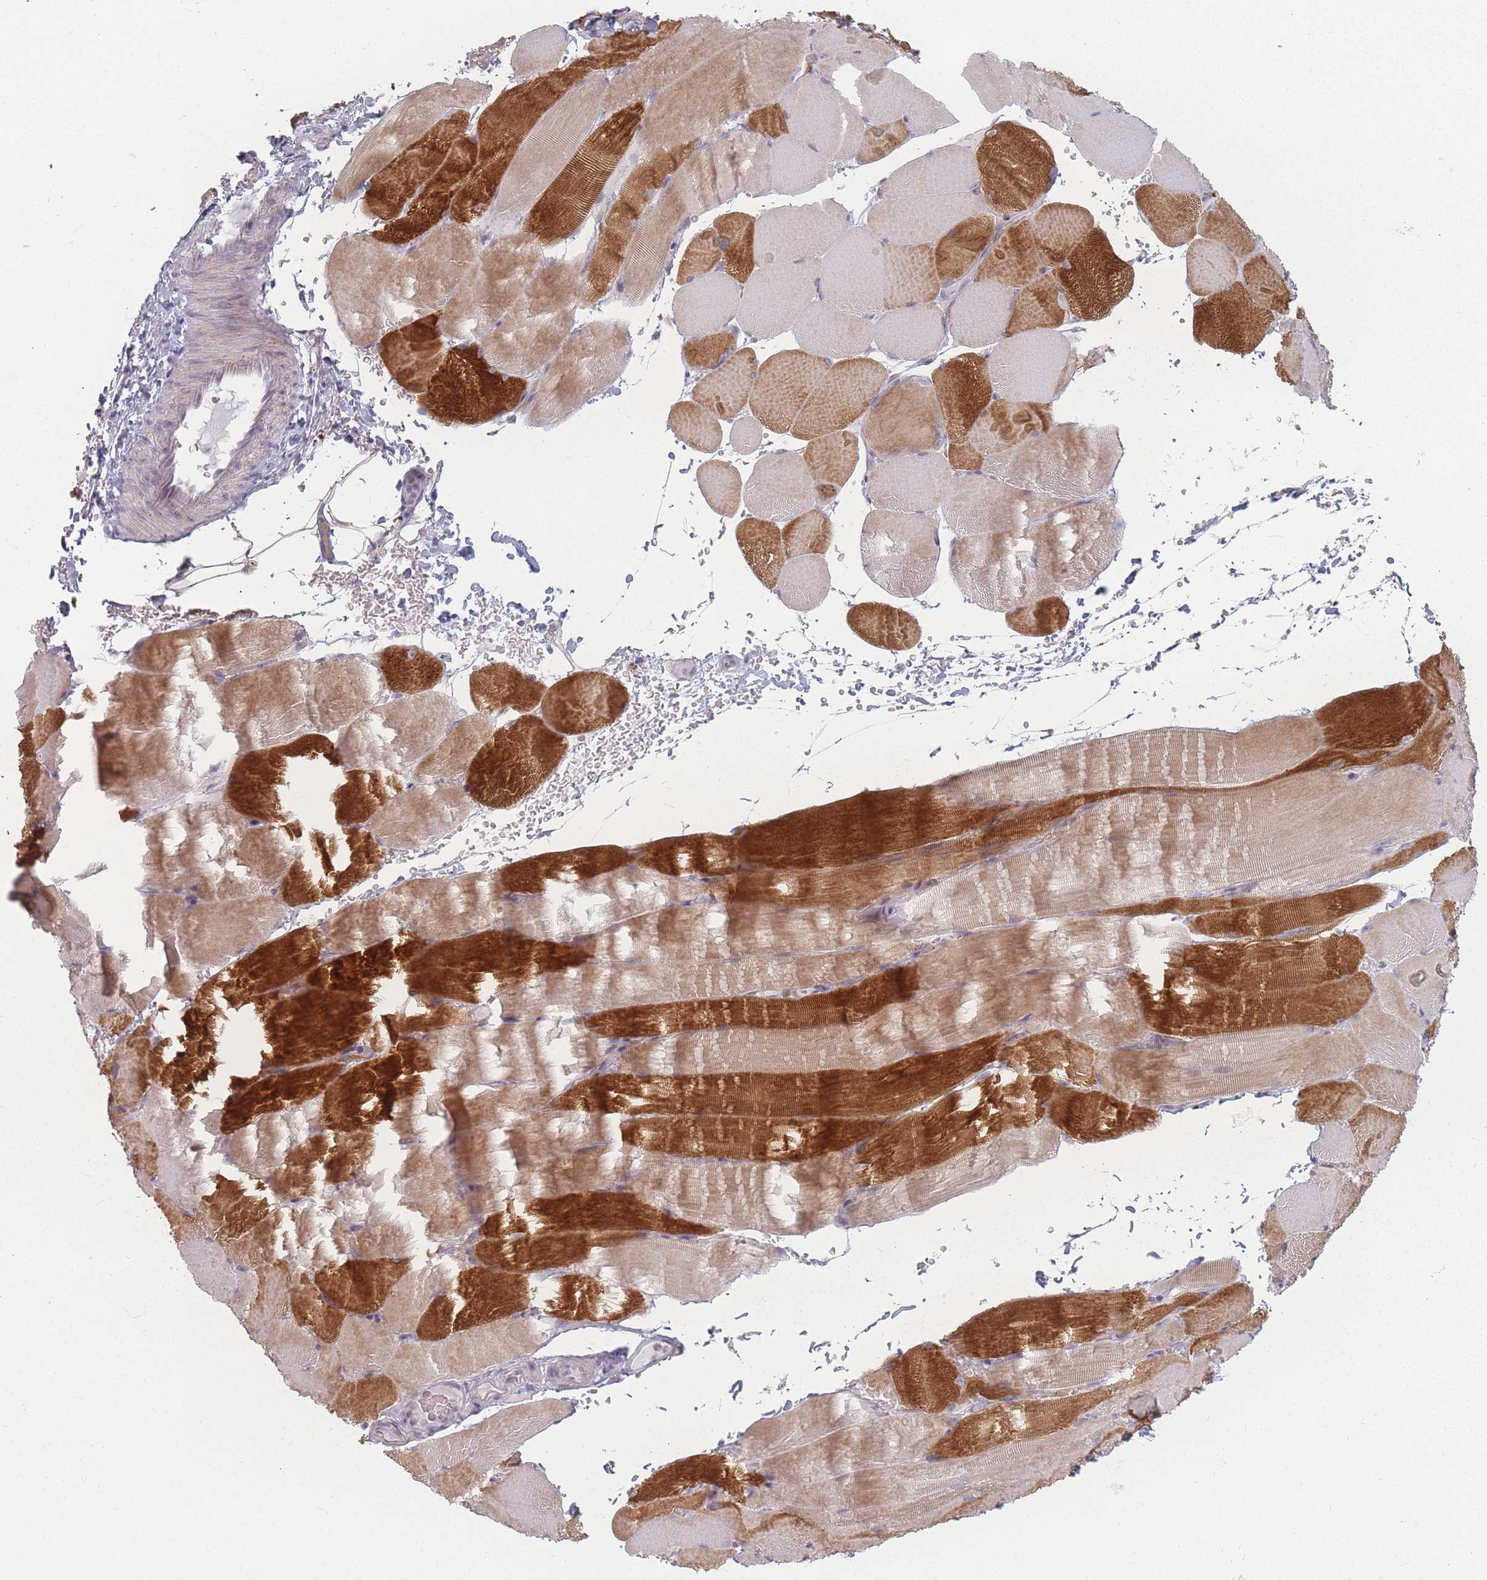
{"staining": {"intensity": "strong", "quantity": "25%-75%", "location": "cytoplasmic/membranous"}, "tissue": "skeletal muscle", "cell_type": "Myocytes", "image_type": "normal", "snomed": [{"axis": "morphology", "description": "Normal tissue, NOS"}, {"axis": "topography", "description": "Skeletal muscle"}, {"axis": "topography", "description": "Parathyroid gland"}], "caption": "Skeletal muscle was stained to show a protein in brown. There is high levels of strong cytoplasmic/membranous staining in about 25%-75% of myocytes. (DAB = brown stain, brightfield microscopy at high magnification).", "gene": "RASL10B", "patient": {"sex": "female", "age": 37}}